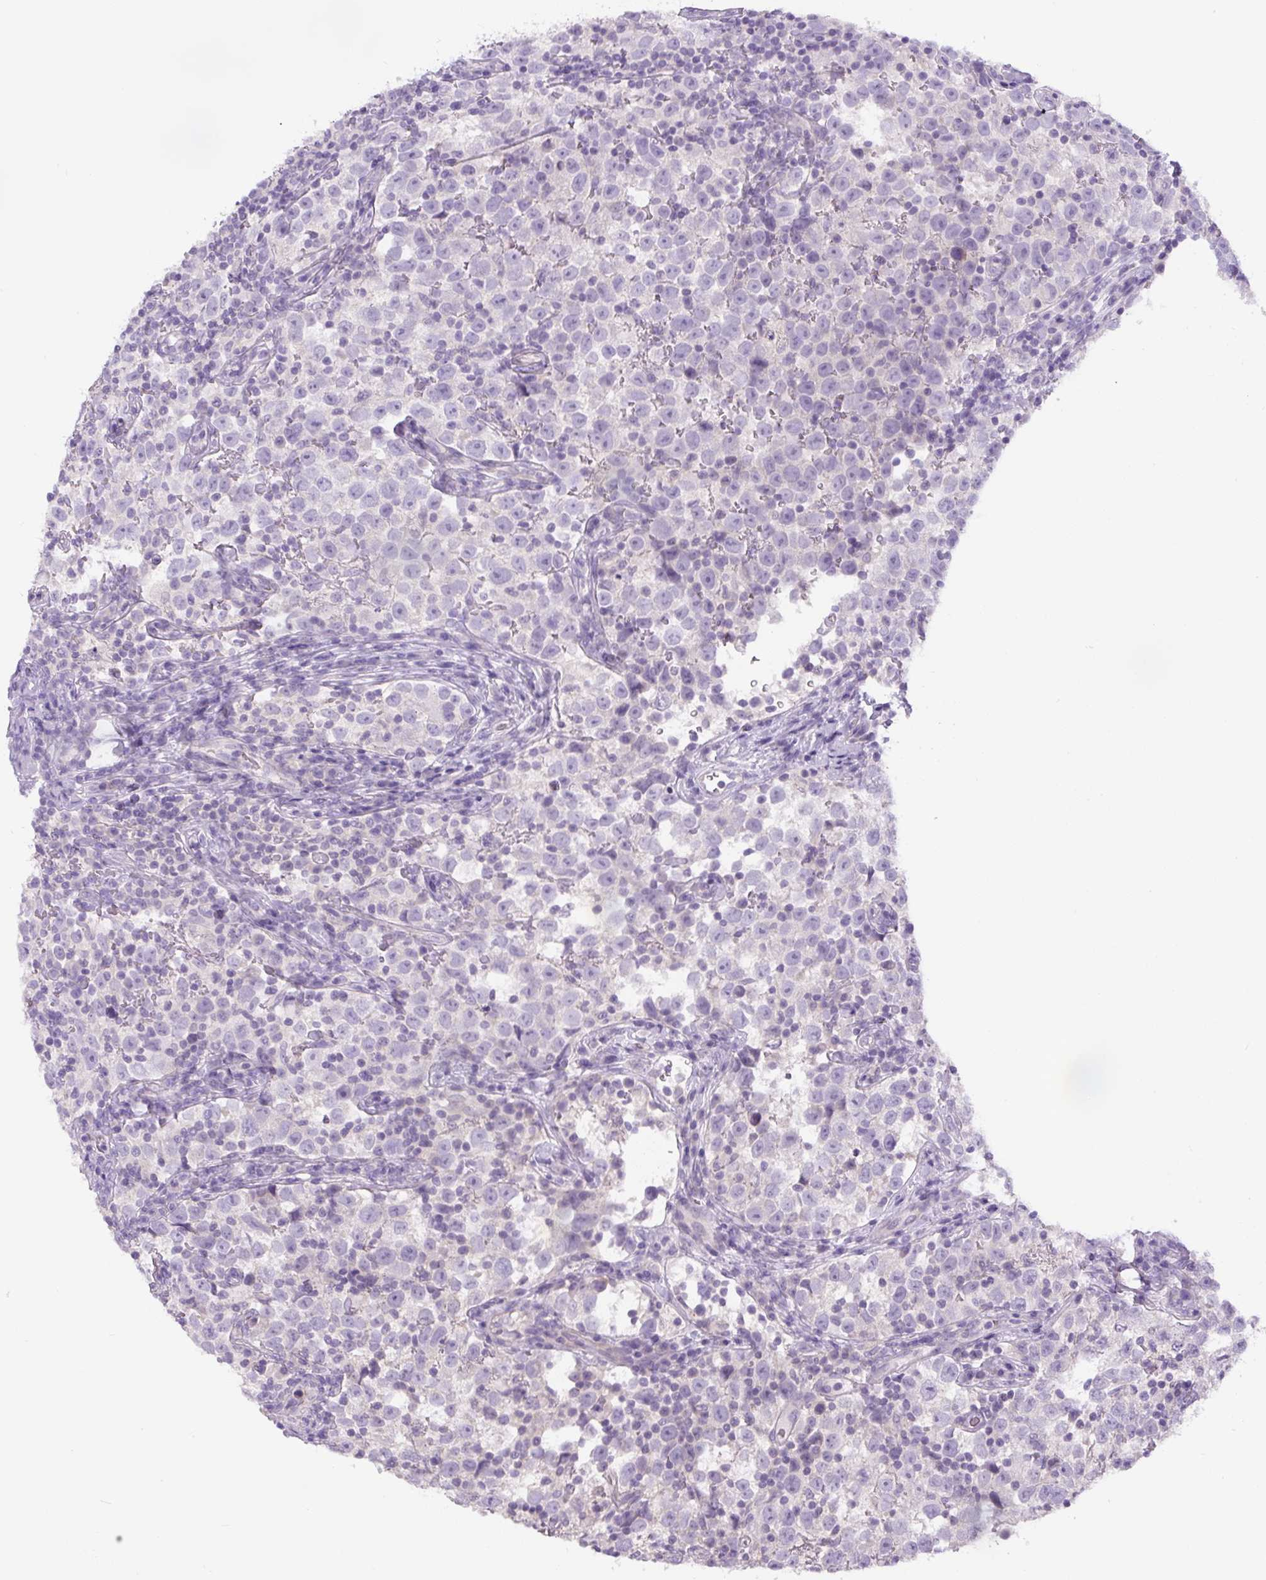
{"staining": {"intensity": "negative", "quantity": "none", "location": "none"}, "tissue": "testis cancer", "cell_type": "Tumor cells", "image_type": "cancer", "snomed": [{"axis": "morphology", "description": "Normal tissue, NOS"}, {"axis": "morphology", "description": "Seminoma, NOS"}, {"axis": "topography", "description": "Testis"}], "caption": "DAB immunohistochemical staining of human seminoma (testis) demonstrates no significant positivity in tumor cells. (DAB (3,3'-diaminobenzidine) immunohistochemistry (IHC) with hematoxylin counter stain).", "gene": "UBL3", "patient": {"sex": "male", "age": 43}}